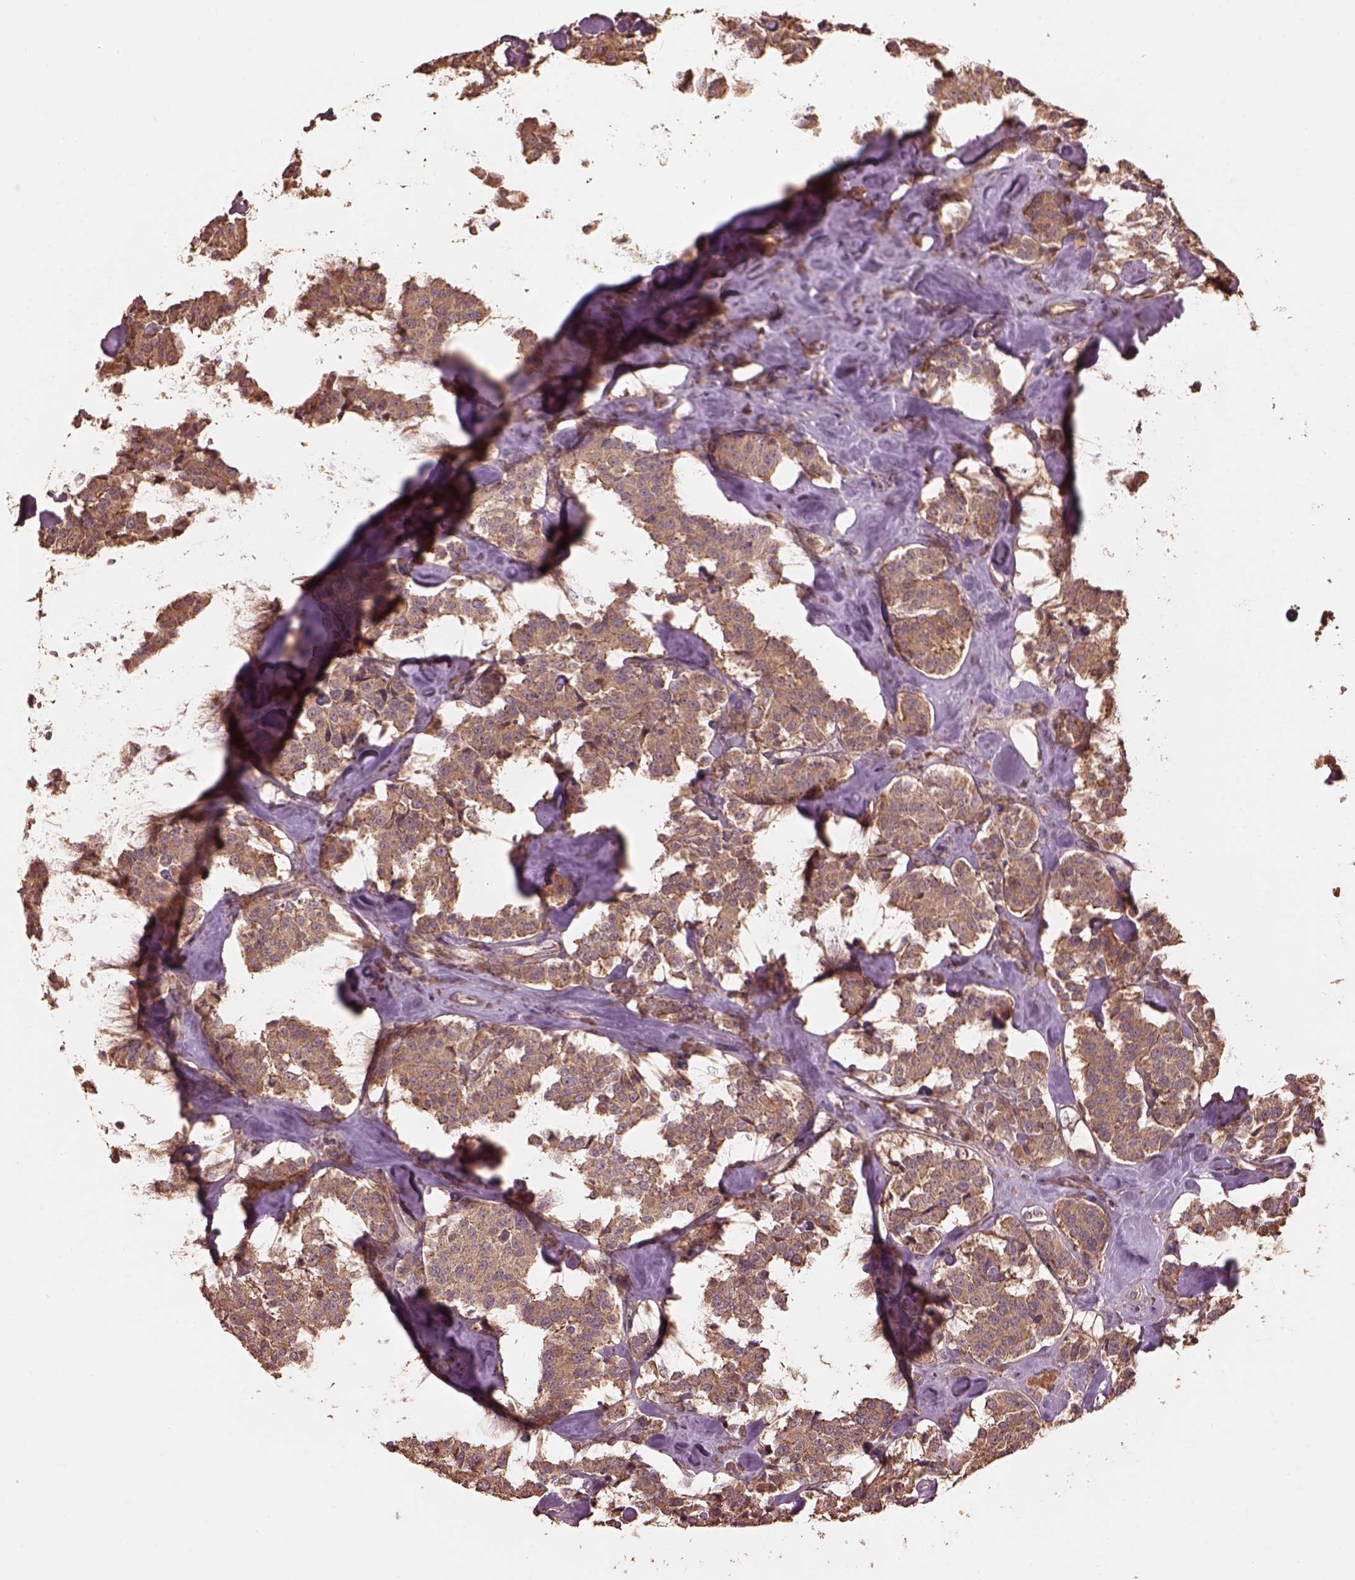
{"staining": {"intensity": "moderate", "quantity": ">75%", "location": "cytoplasmic/membranous"}, "tissue": "carcinoid", "cell_type": "Tumor cells", "image_type": "cancer", "snomed": [{"axis": "morphology", "description": "Carcinoid, malignant, NOS"}, {"axis": "topography", "description": "Pancreas"}], "caption": "Carcinoid stained for a protein (brown) displays moderate cytoplasmic/membranous positive positivity in approximately >75% of tumor cells.", "gene": "METTL4", "patient": {"sex": "male", "age": 41}}